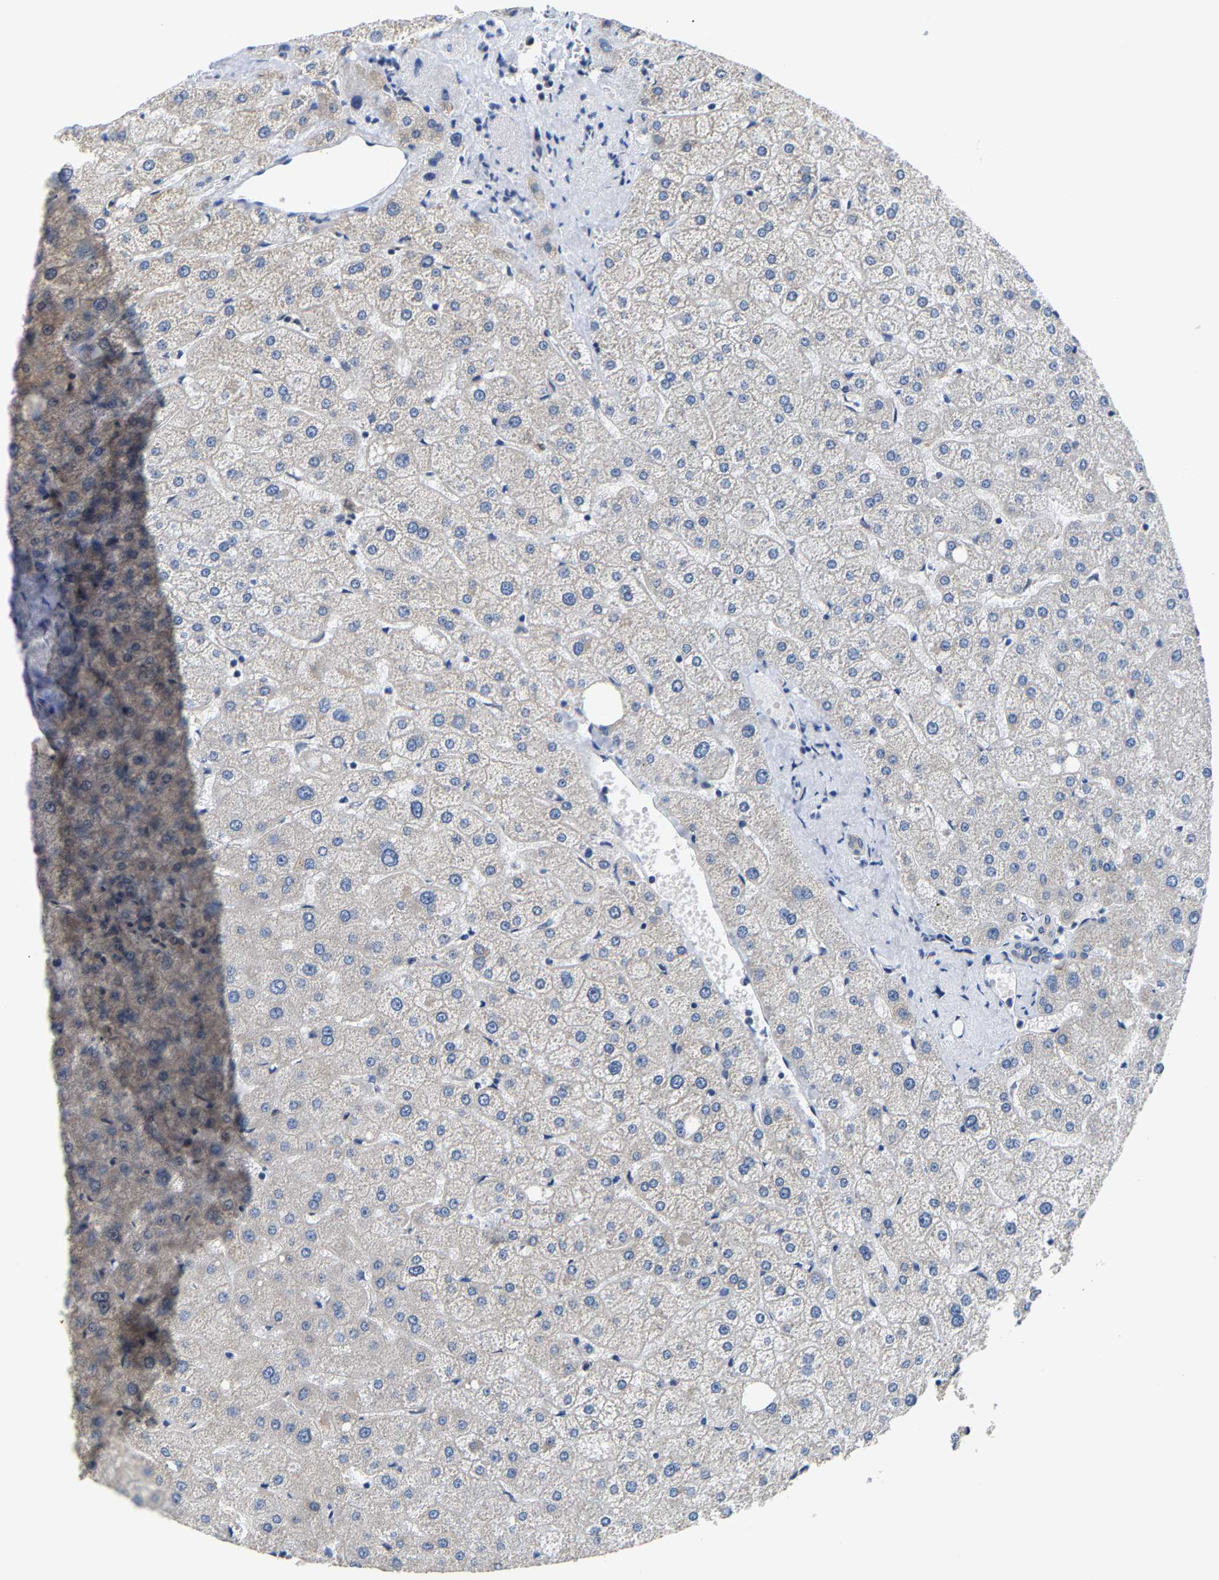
{"staining": {"intensity": "negative", "quantity": "none", "location": "none"}, "tissue": "liver", "cell_type": "Cholangiocytes", "image_type": "normal", "snomed": [{"axis": "morphology", "description": "Normal tissue, NOS"}, {"axis": "topography", "description": "Liver"}], "caption": "There is no significant expression in cholangiocytes of liver. (Brightfield microscopy of DAB (3,3'-diaminobenzidine) IHC at high magnification).", "gene": "ARHGEF12", "patient": {"sex": "male", "age": 73}}